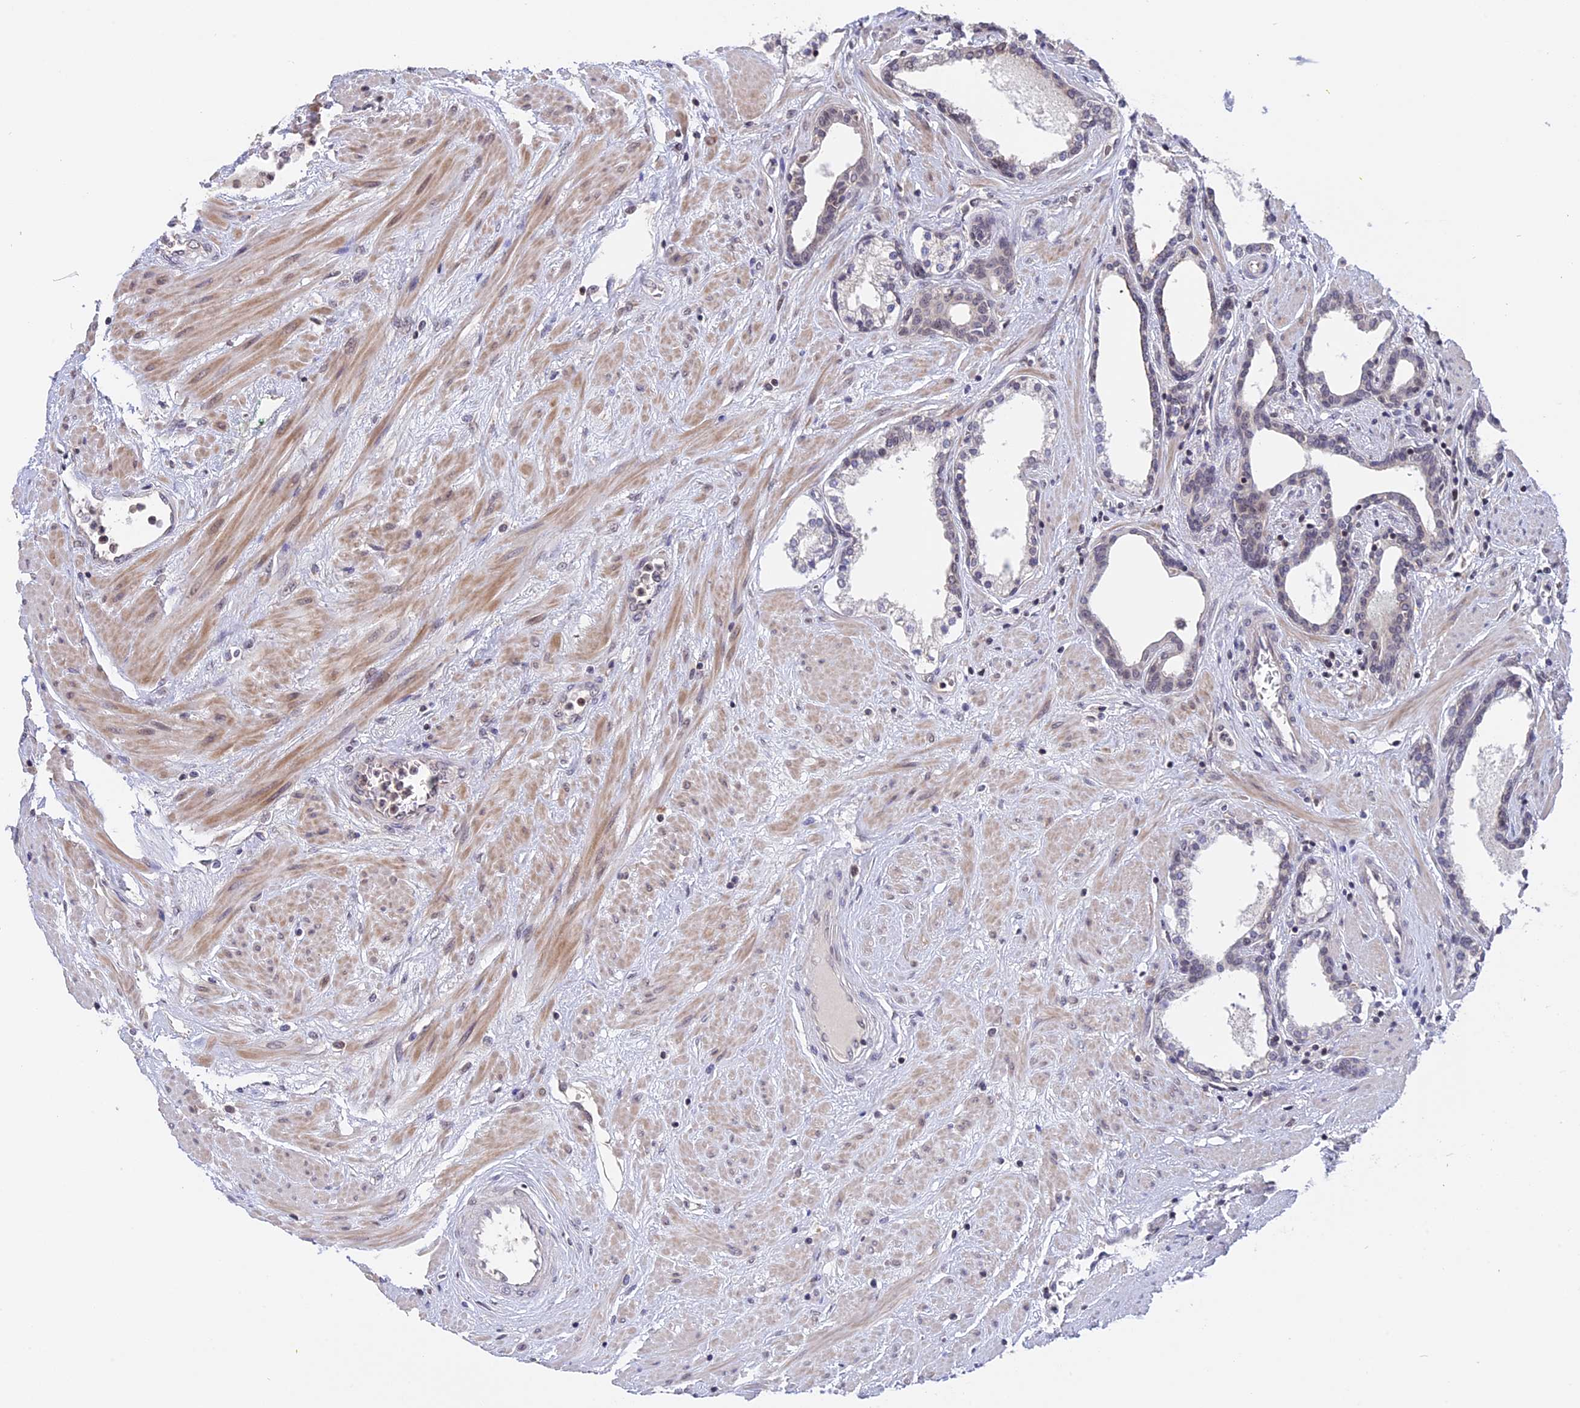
{"staining": {"intensity": "negative", "quantity": "none", "location": "none"}, "tissue": "prostate cancer", "cell_type": "Tumor cells", "image_type": "cancer", "snomed": [{"axis": "morphology", "description": "Adenocarcinoma, High grade"}, {"axis": "topography", "description": "Prostate"}], "caption": "High magnification brightfield microscopy of adenocarcinoma (high-grade) (prostate) stained with DAB (3,3'-diaminobenzidine) (brown) and counterstained with hematoxylin (blue): tumor cells show no significant staining. (Stains: DAB (3,3'-diaminobenzidine) immunohistochemistry with hematoxylin counter stain, Microscopy: brightfield microscopy at high magnification).", "gene": "RFC5", "patient": {"sex": "male", "age": 58}}